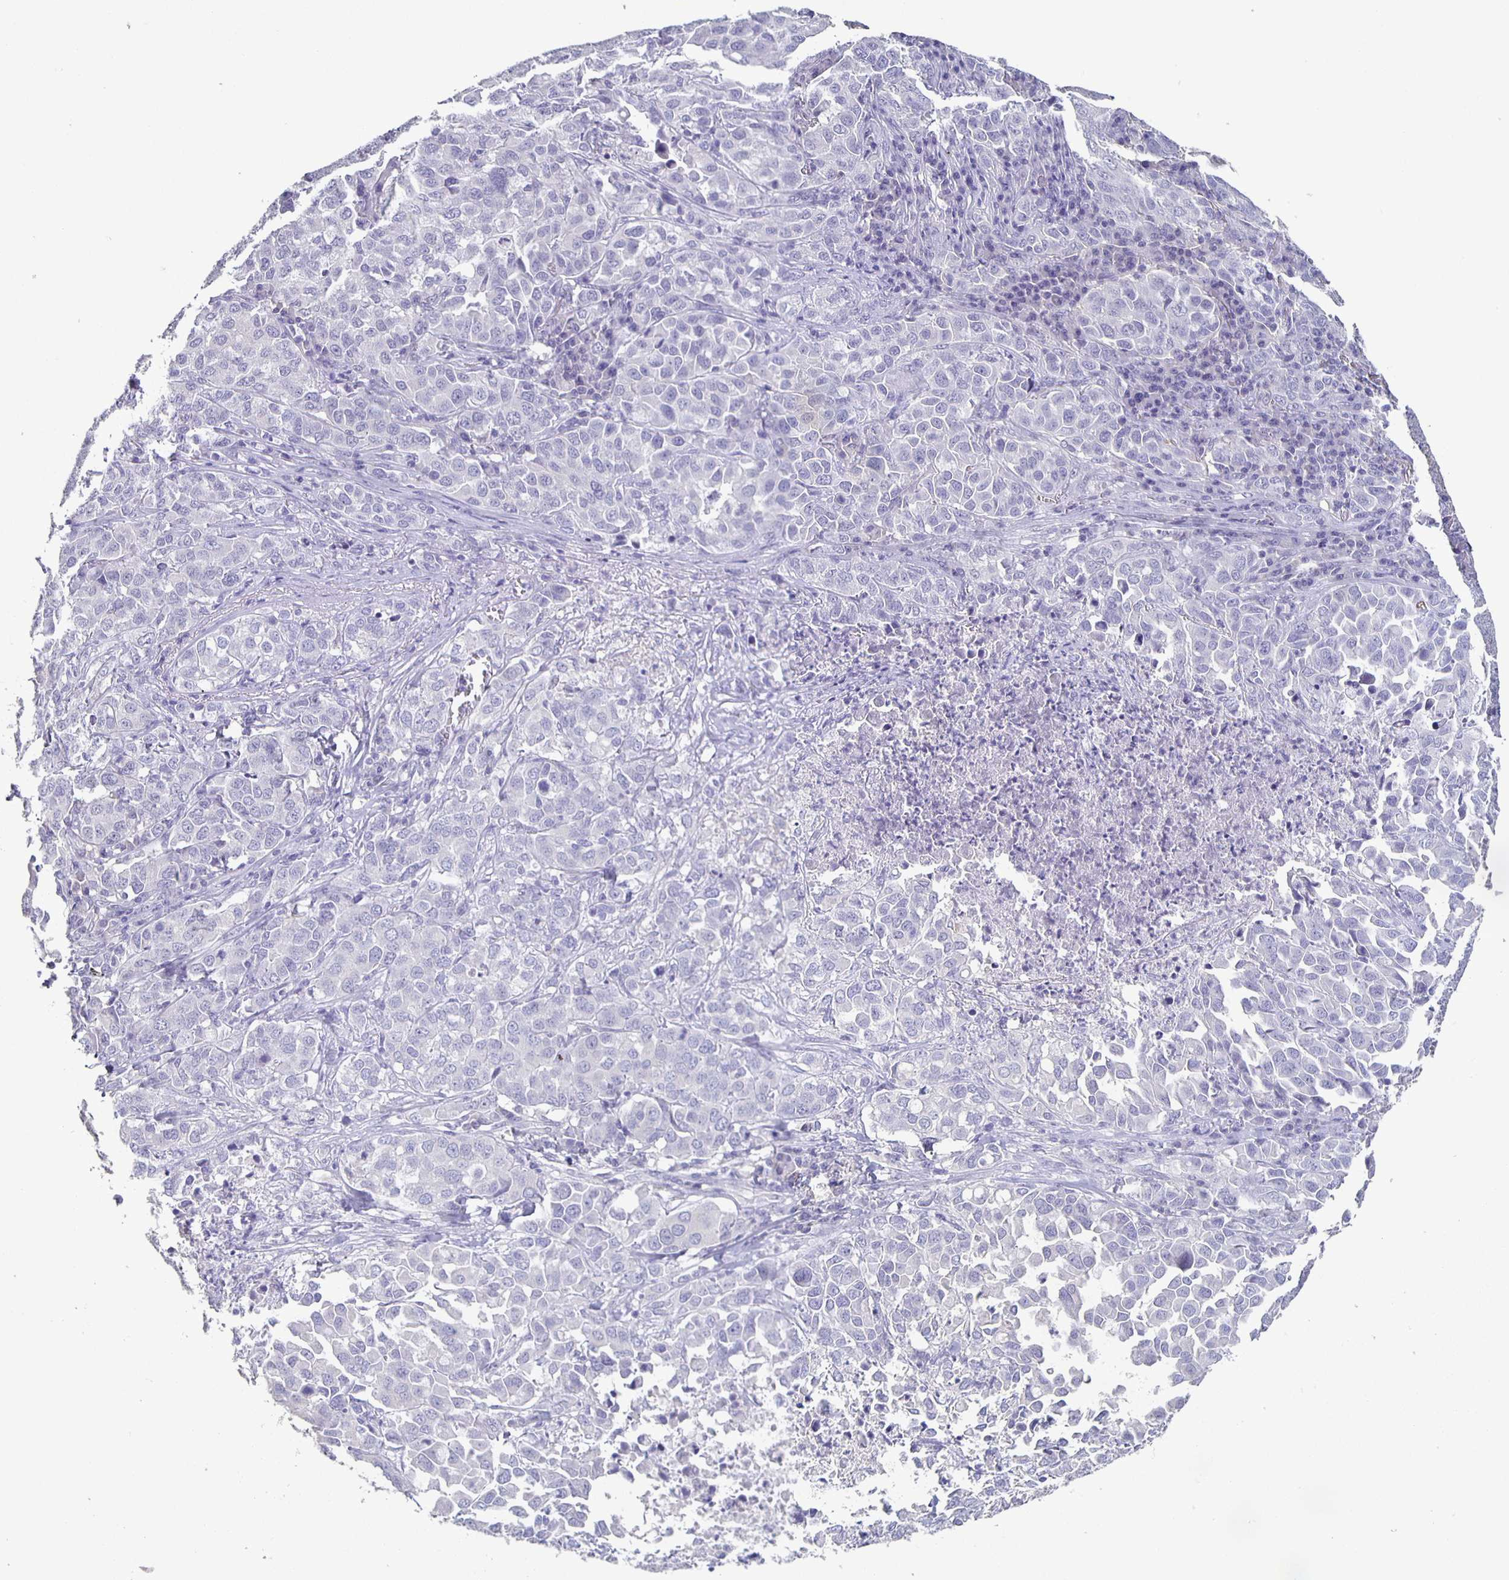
{"staining": {"intensity": "negative", "quantity": "none", "location": "none"}, "tissue": "lung cancer", "cell_type": "Tumor cells", "image_type": "cancer", "snomed": [{"axis": "morphology", "description": "Adenocarcinoma, NOS"}, {"axis": "morphology", "description": "Adenocarcinoma, metastatic, NOS"}, {"axis": "topography", "description": "Lymph node"}, {"axis": "topography", "description": "Lung"}], "caption": "Immunohistochemical staining of human lung cancer demonstrates no significant positivity in tumor cells.", "gene": "CACNA2D2", "patient": {"sex": "female", "age": 65}}